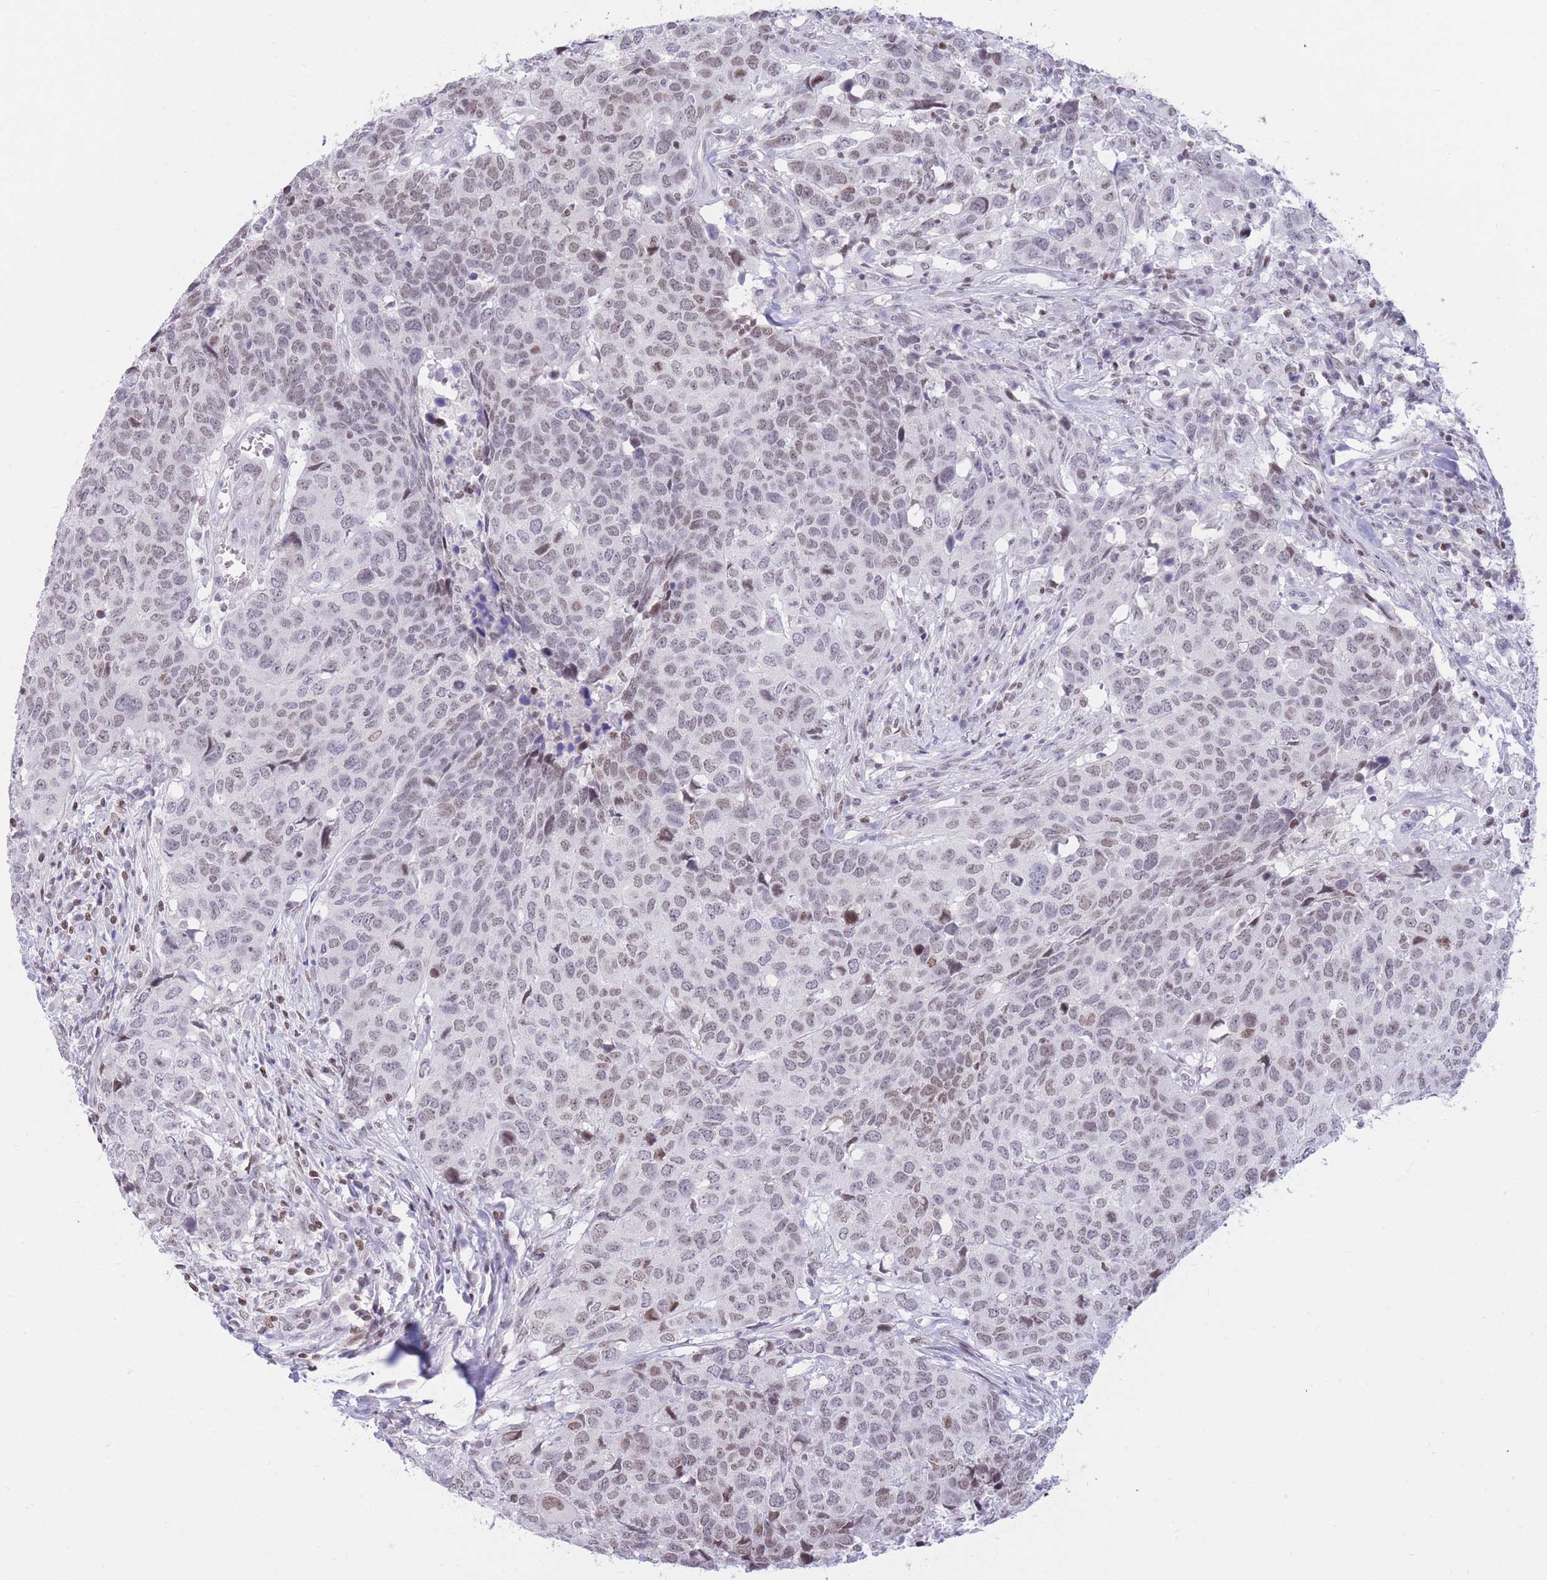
{"staining": {"intensity": "weak", "quantity": "25%-75%", "location": "nuclear"}, "tissue": "head and neck cancer", "cell_type": "Tumor cells", "image_type": "cancer", "snomed": [{"axis": "morphology", "description": "Normal tissue, NOS"}, {"axis": "morphology", "description": "Squamous cell carcinoma, NOS"}, {"axis": "topography", "description": "Skeletal muscle"}, {"axis": "topography", "description": "Vascular tissue"}, {"axis": "topography", "description": "Peripheral nerve tissue"}, {"axis": "topography", "description": "Head-Neck"}], "caption": "Human head and neck cancer (squamous cell carcinoma) stained with a brown dye displays weak nuclear positive positivity in approximately 25%-75% of tumor cells.", "gene": "HMGN1", "patient": {"sex": "male", "age": 66}}